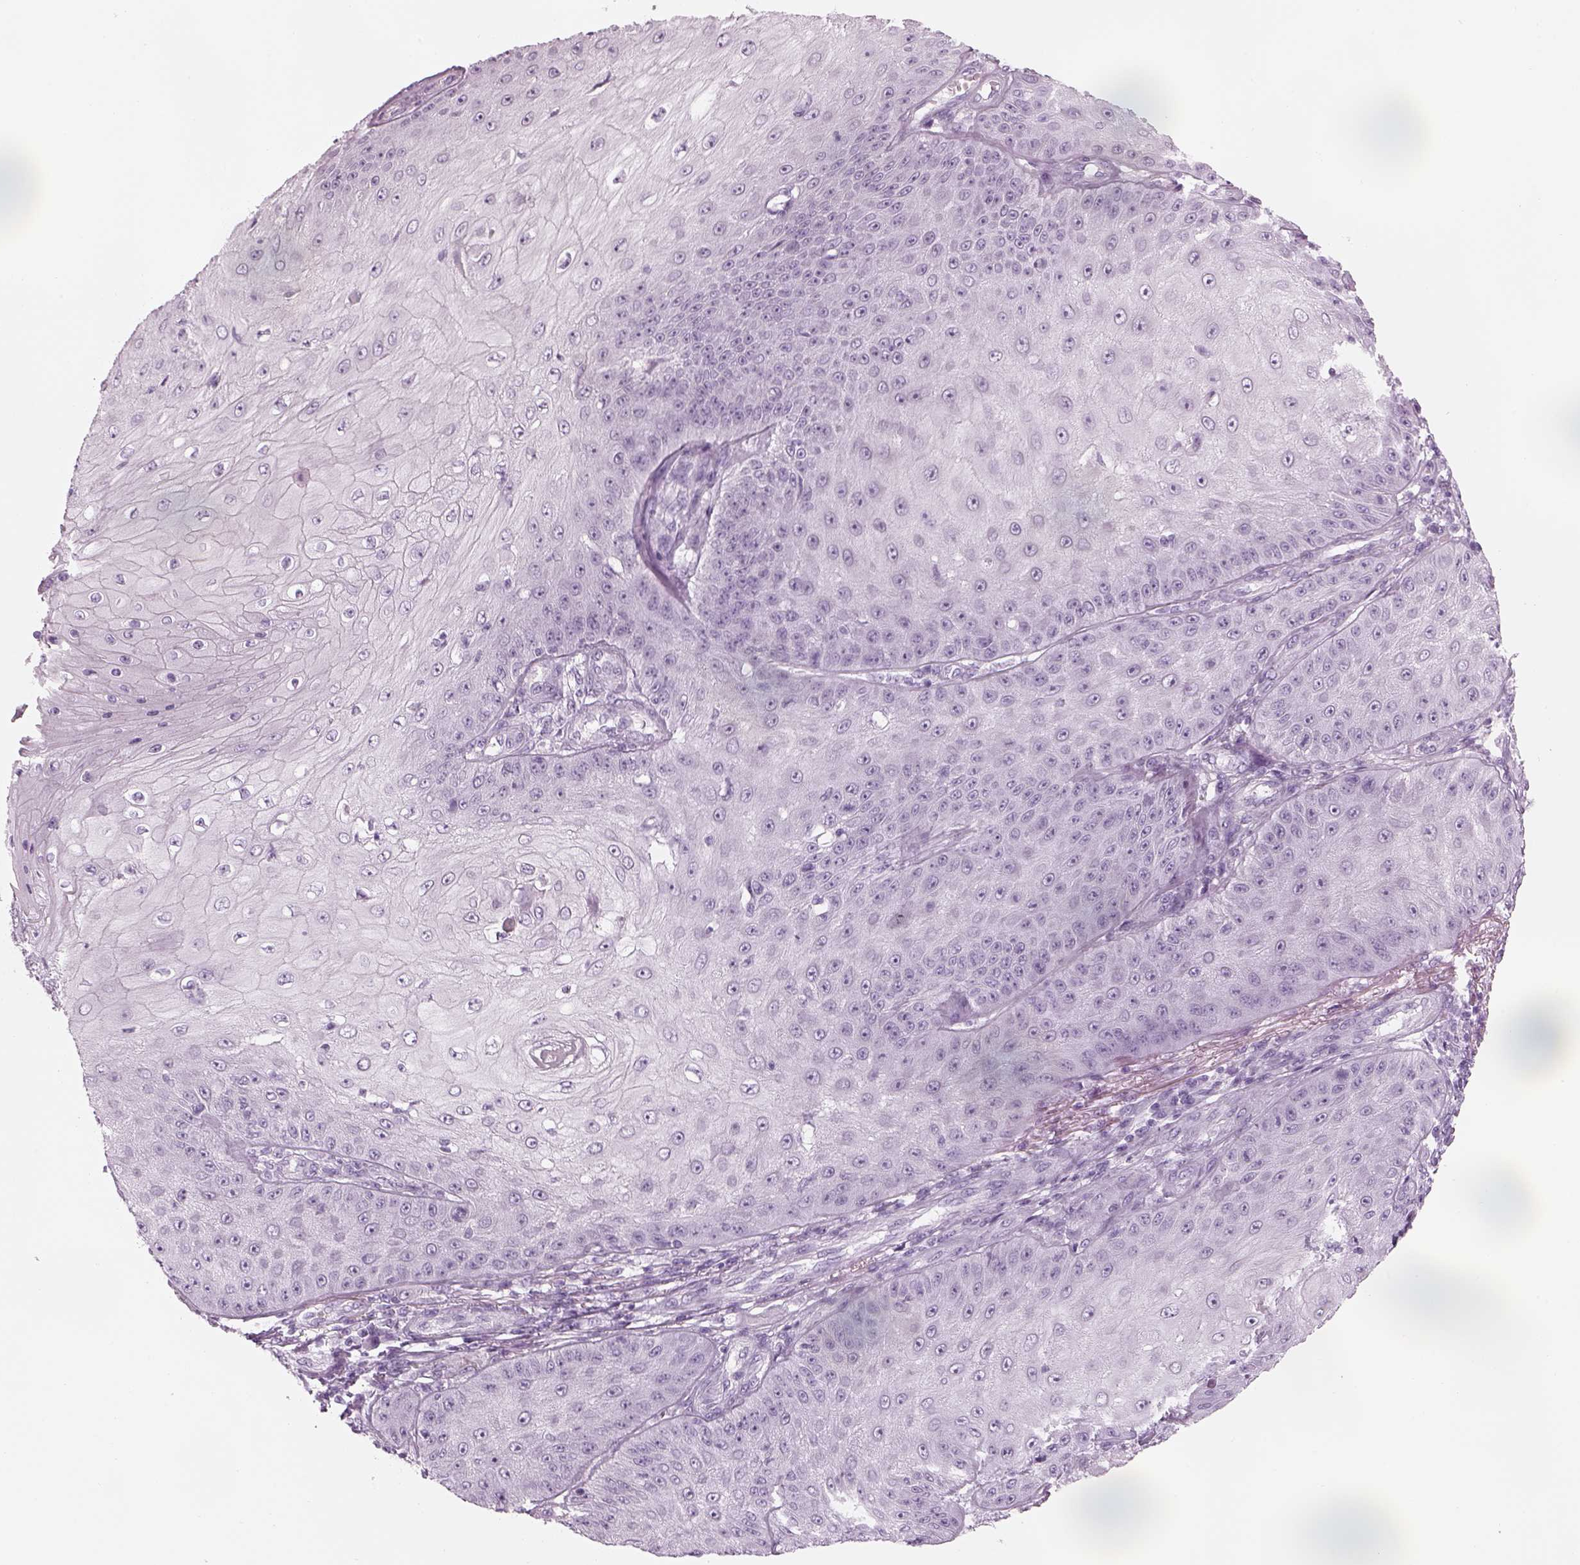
{"staining": {"intensity": "negative", "quantity": "none", "location": "none"}, "tissue": "skin cancer", "cell_type": "Tumor cells", "image_type": "cancer", "snomed": [{"axis": "morphology", "description": "Squamous cell carcinoma, NOS"}, {"axis": "topography", "description": "Skin"}], "caption": "Tumor cells show no significant protein staining in skin squamous cell carcinoma. (DAB (3,3'-diaminobenzidine) IHC, high magnification).", "gene": "SAG", "patient": {"sex": "male", "age": 70}}